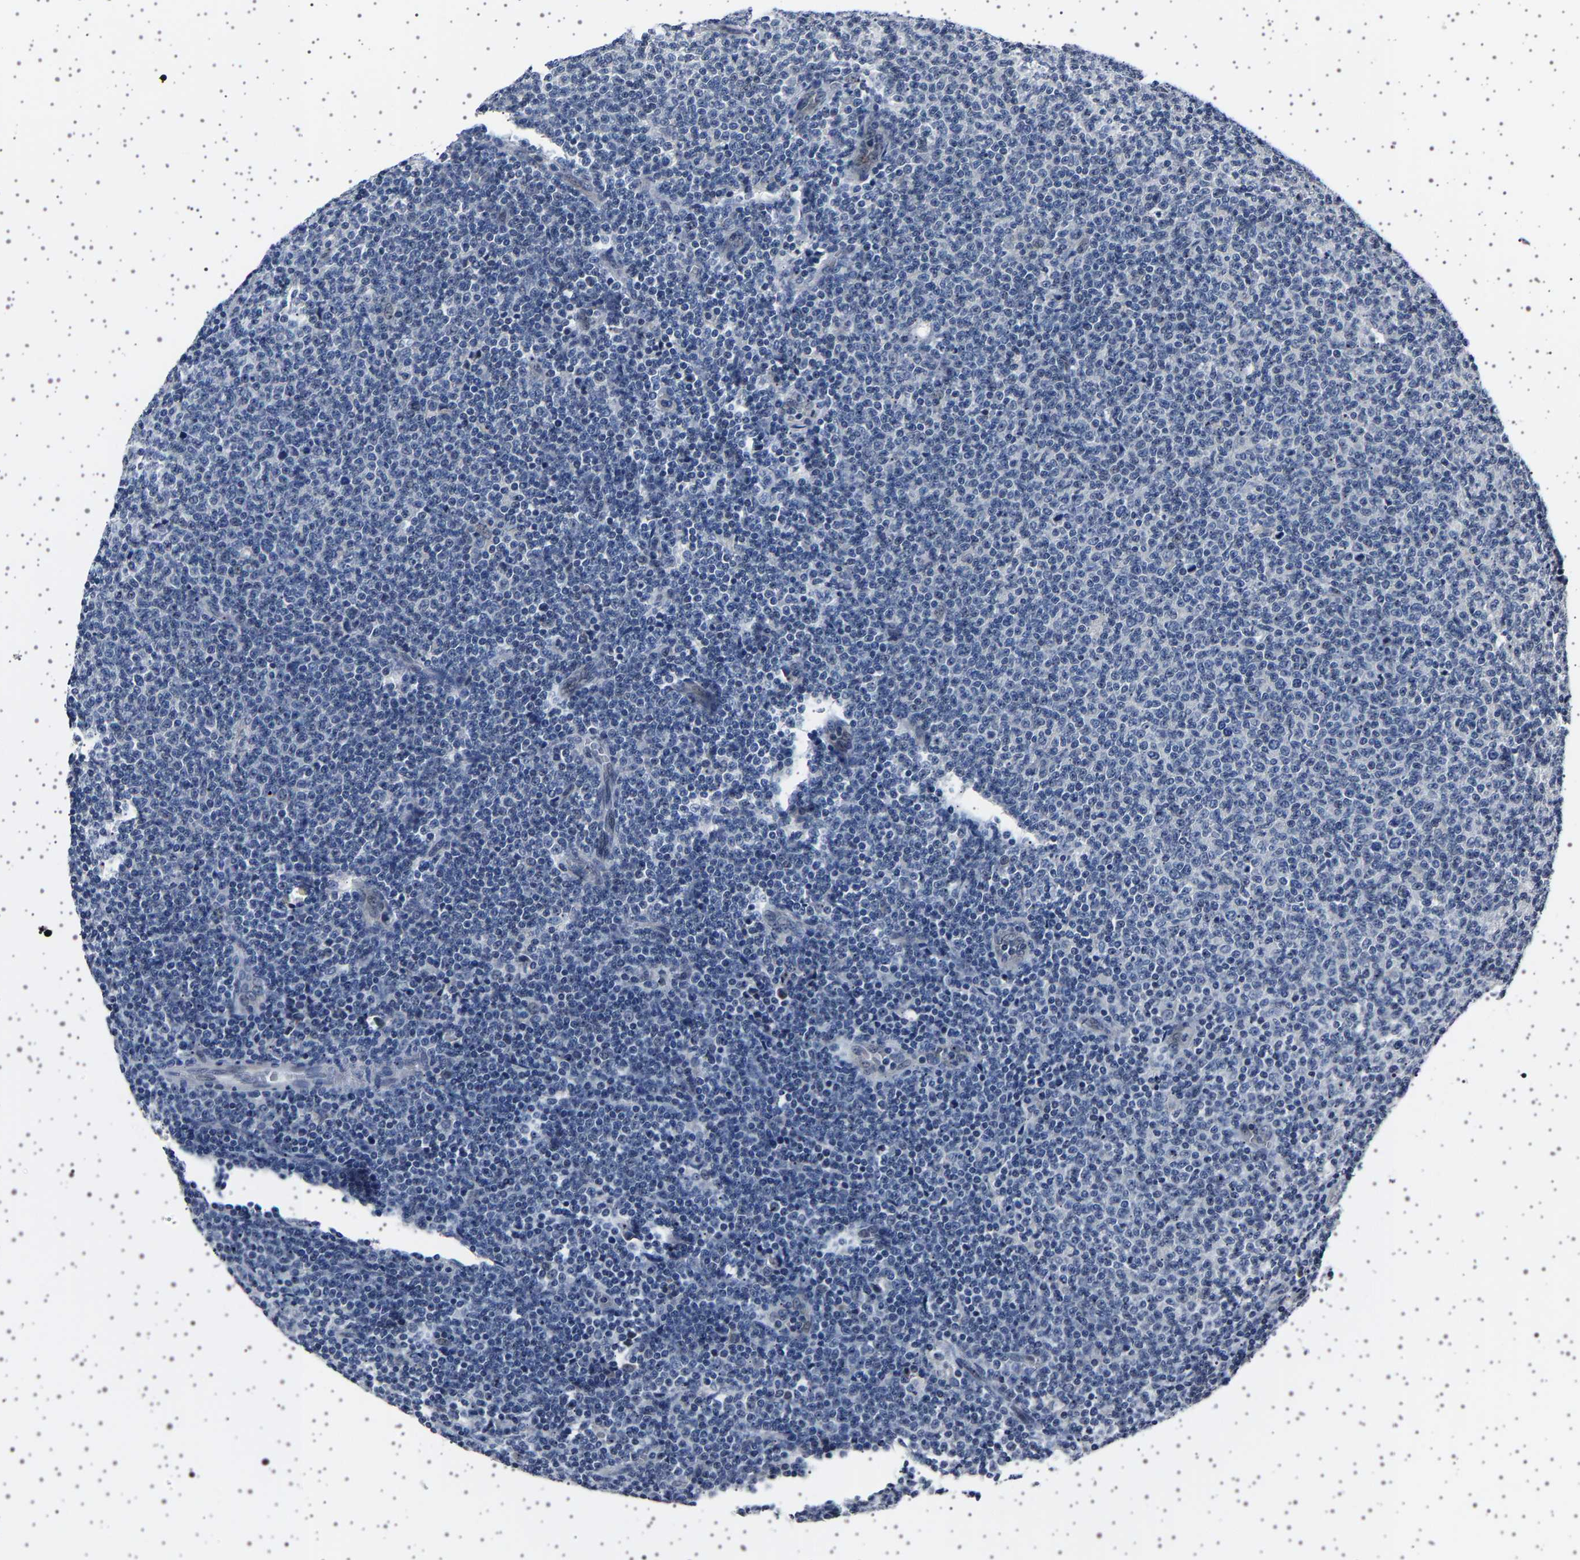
{"staining": {"intensity": "negative", "quantity": "none", "location": "none"}, "tissue": "lymphoma", "cell_type": "Tumor cells", "image_type": "cancer", "snomed": [{"axis": "morphology", "description": "Malignant lymphoma, non-Hodgkin's type, Low grade"}, {"axis": "topography", "description": "Lymph node"}], "caption": "There is no significant staining in tumor cells of lymphoma. (DAB immunohistochemistry with hematoxylin counter stain).", "gene": "IL10RB", "patient": {"sex": "male", "age": 66}}